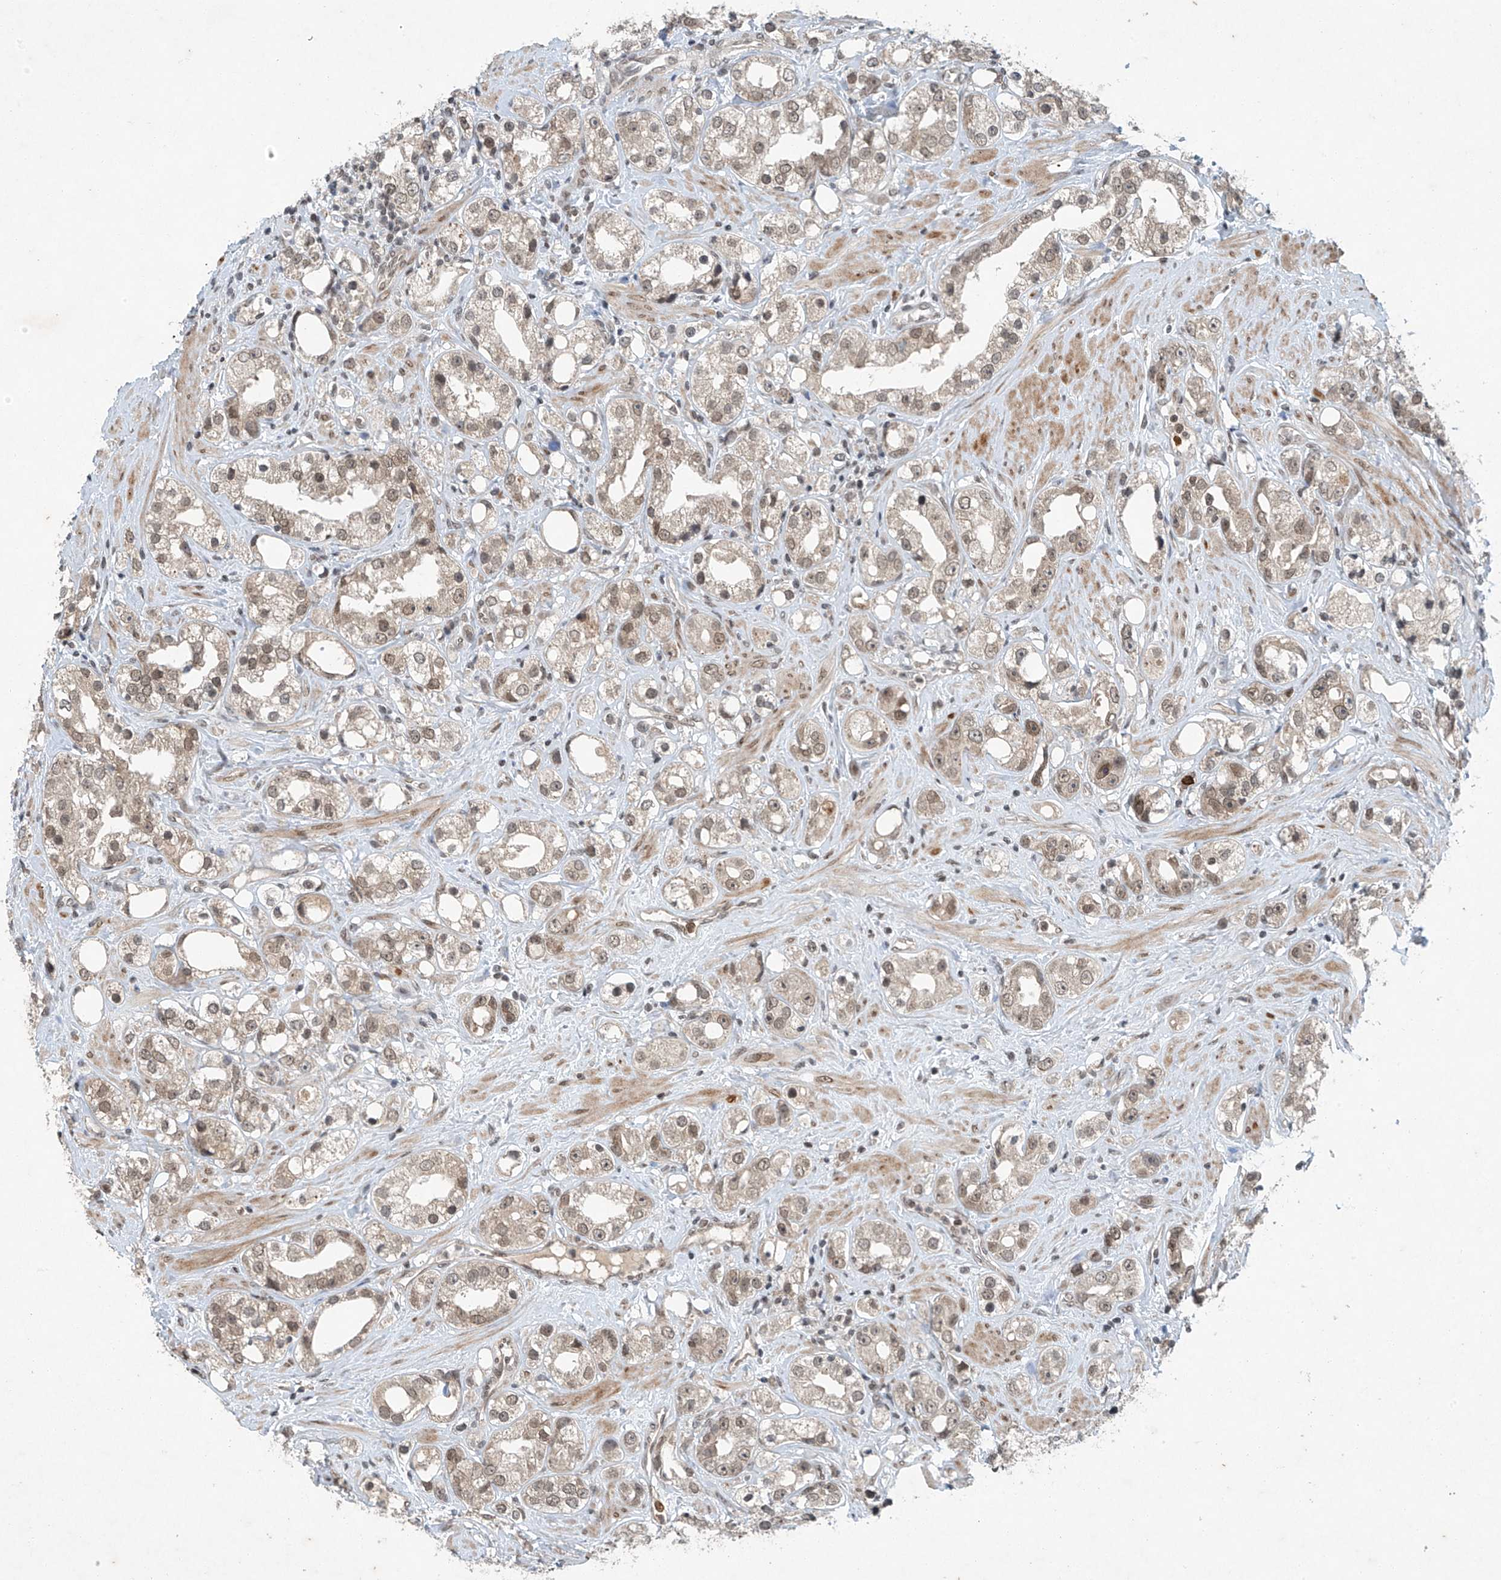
{"staining": {"intensity": "weak", "quantity": ">75%", "location": "cytoplasmic/membranous,nuclear"}, "tissue": "prostate cancer", "cell_type": "Tumor cells", "image_type": "cancer", "snomed": [{"axis": "morphology", "description": "Adenocarcinoma, NOS"}, {"axis": "topography", "description": "Prostate"}], "caption": "Weak cytoplasmic/membranous and nuclear staining for a protein is present in about >75% of tumor cells of prostate cancer (adenocarcinoma) using immunohistochemistry.", "gene": "TAF8", "patient": {"sex": "male", "age": 79}}